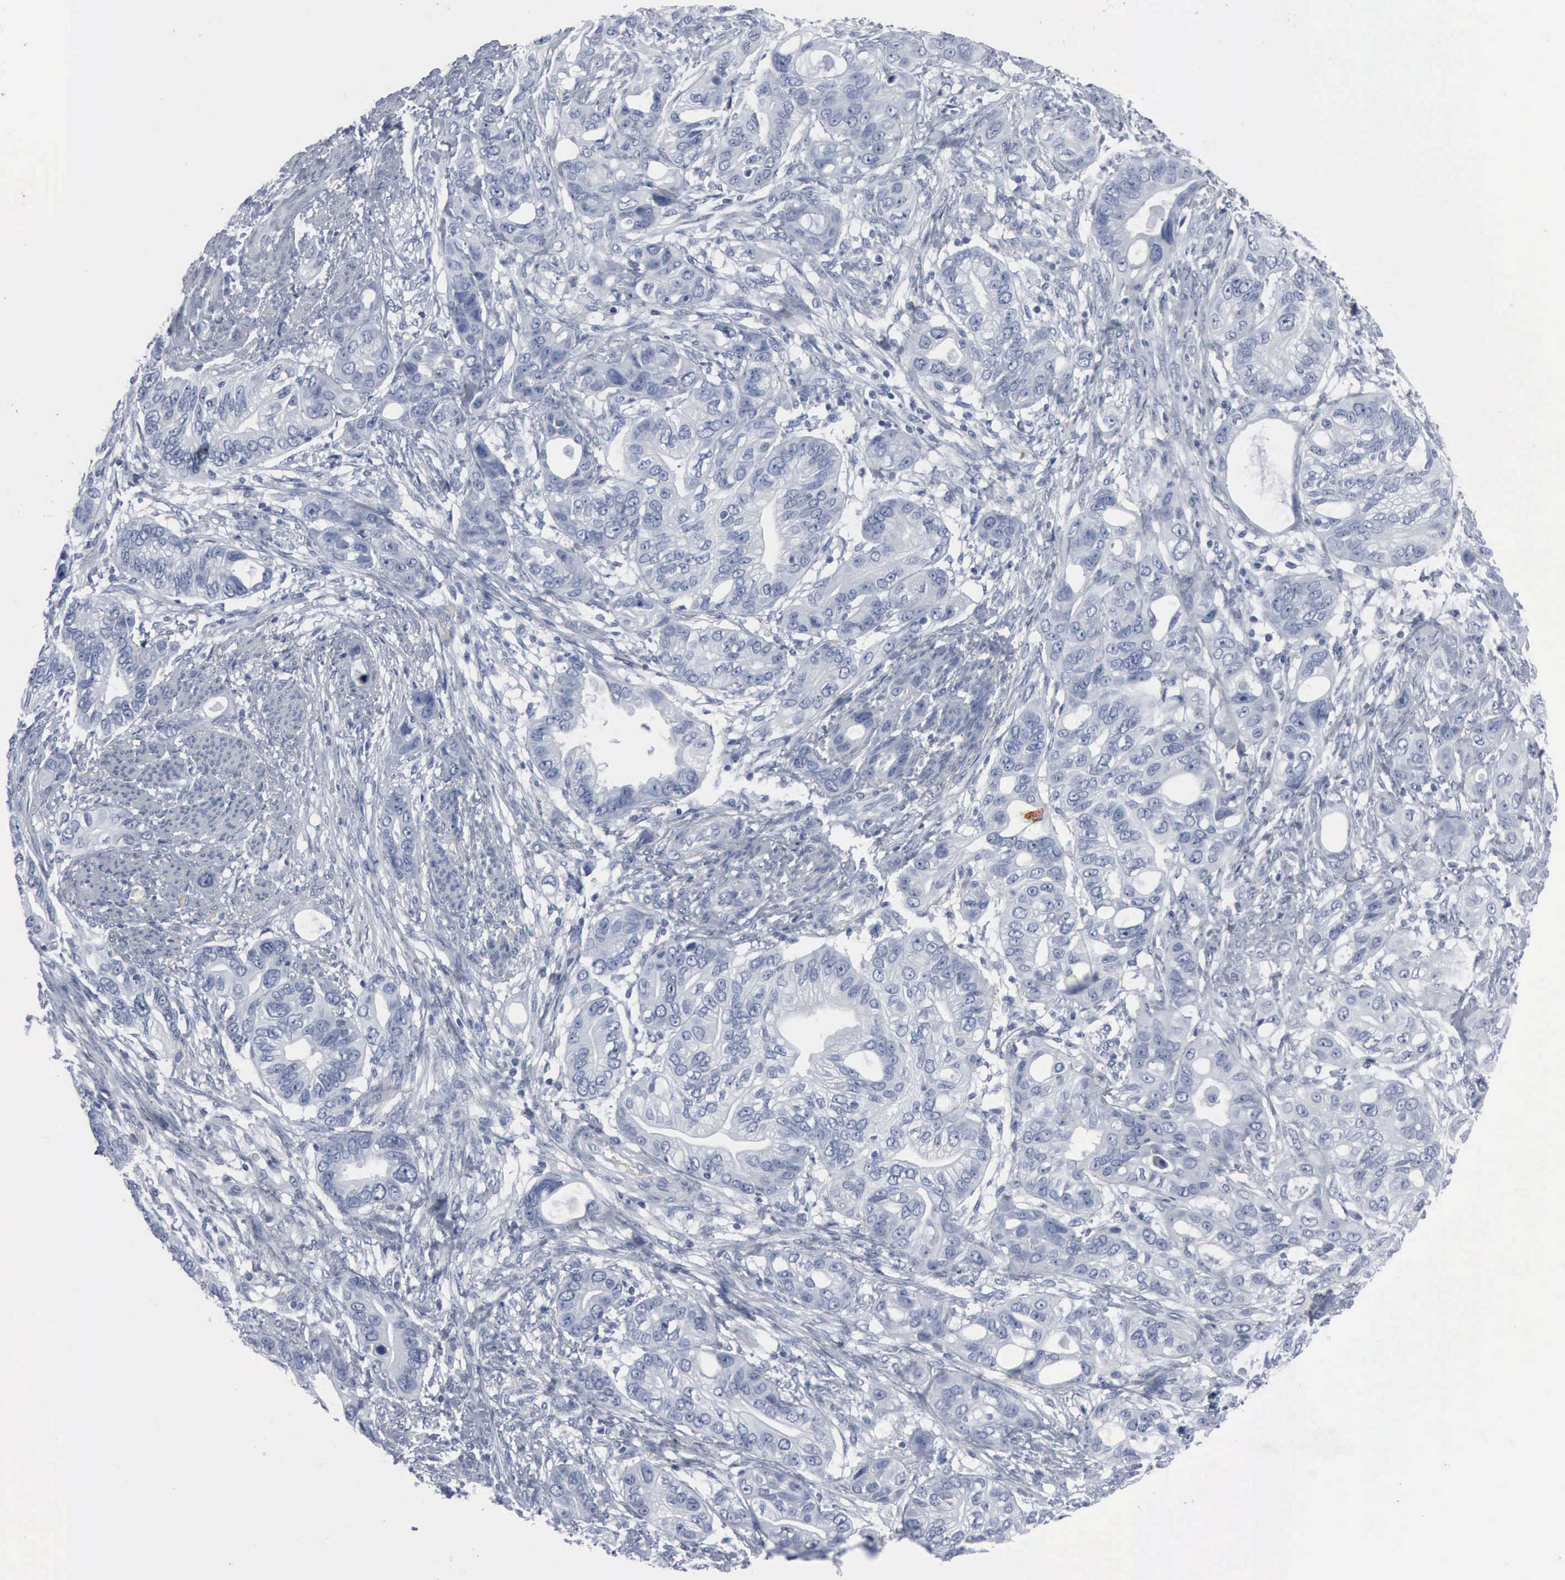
{"staining": {"intensity": "negative", "quantity": "none", "location": "none"}, "tissue": "stomach cancer", "cell_type": "Tumor cells", "image_type": "cancer", "snomed": [{"axis": "morphology", "description": "Adenocarcinoma, NOS"}, {"axis": "topography", "description": "Stomach, upper"}], "caption": "There is no significant staining in tumor cells of stomach adenocarcinoma.", "gene": "DMD", "patient": {"sex": "male", "age": 47}}